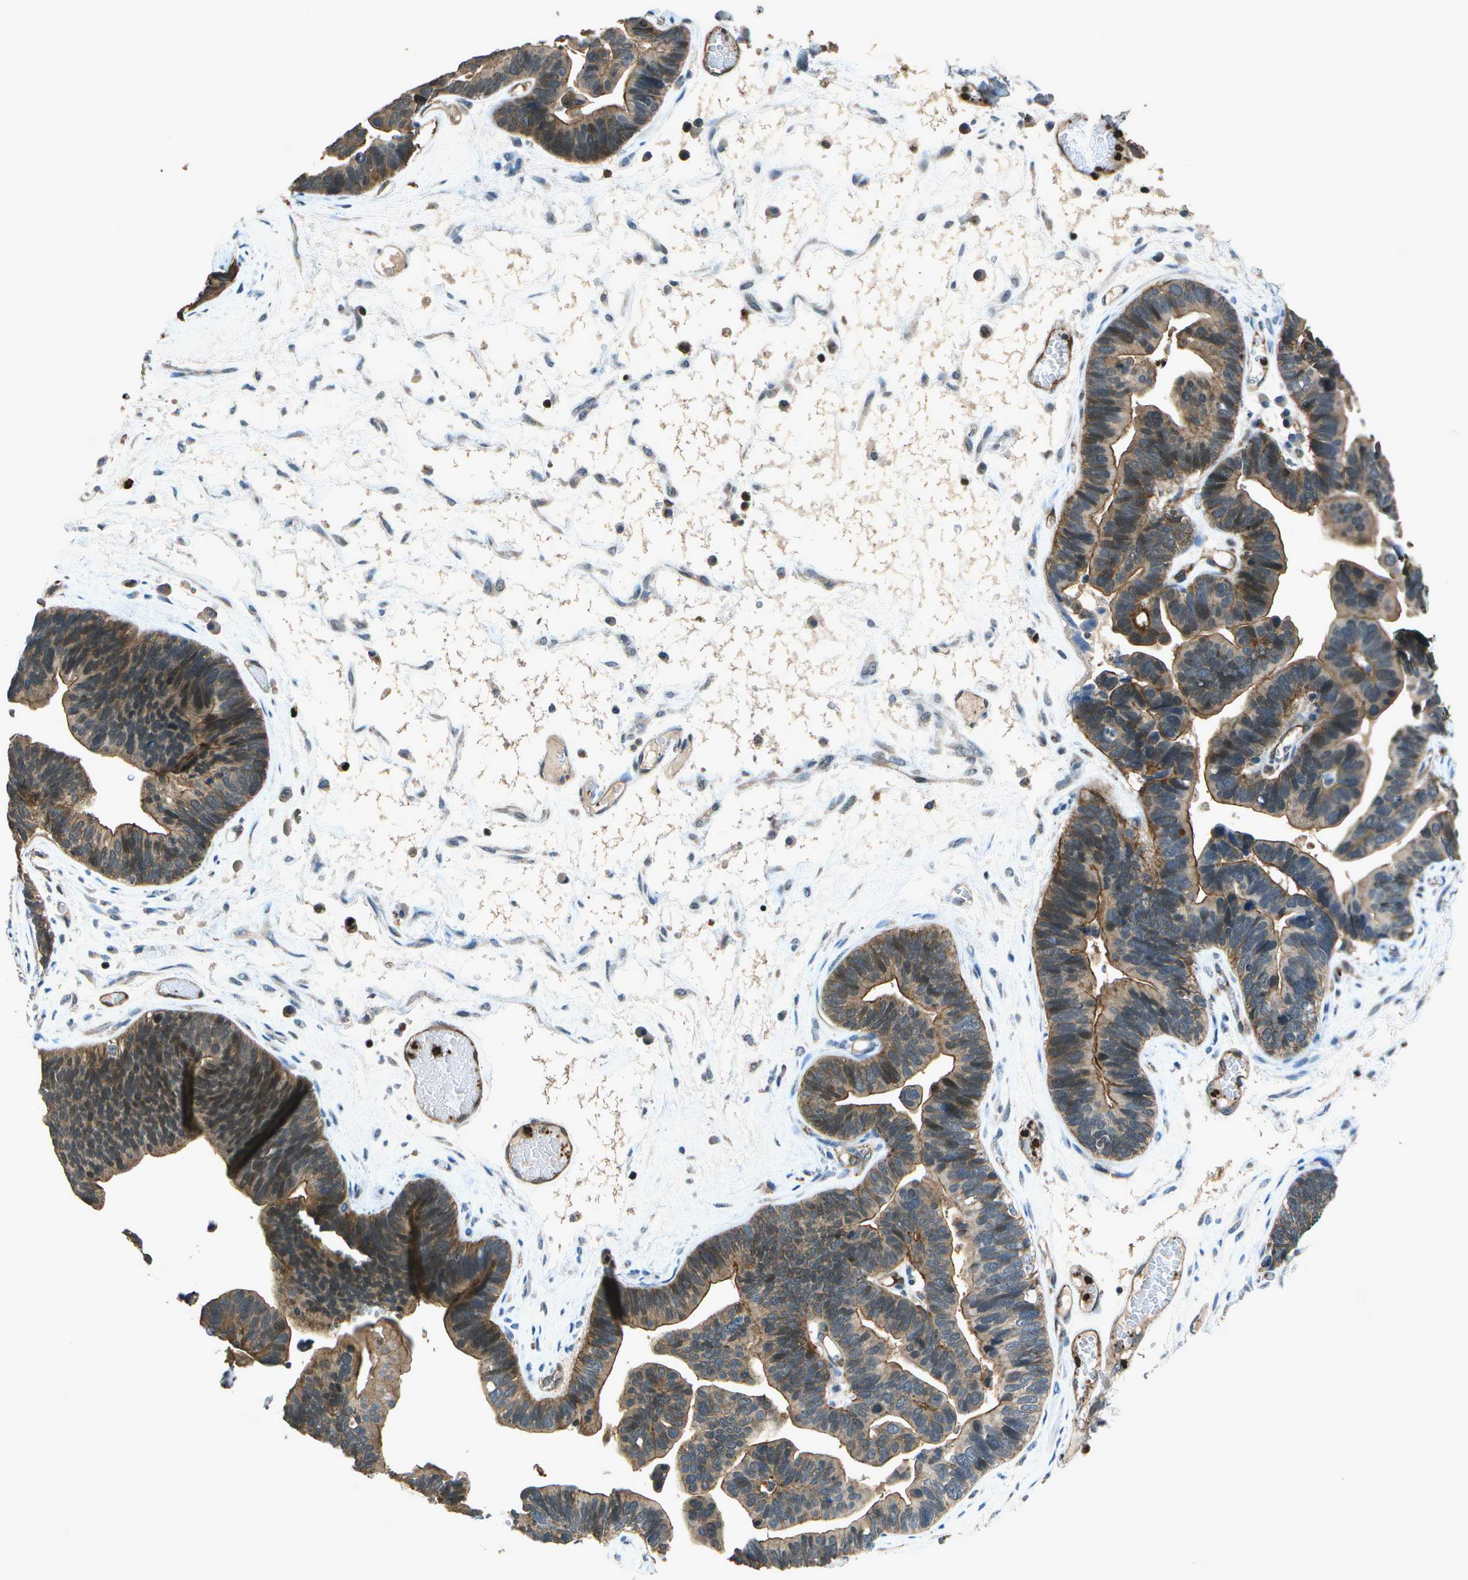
{"staining": {"intensity": "moderate", "quantity": "25%-75%", "location": "cytoplasmic/membranous,nuclear"}, "tissue": "ovarian cancer", "cell_type": "Tumor cells", "image_type": "cancer", "snomed": [{"axis": "morphology", "description": "Cystadenocarcinoma, serous, NOS"}, {"axis": "topography", "description": "Ovary"}], "caption": "The immunohistochemical stain labels moderate cytoplasmic/membranous and nuclear positivity in tumor cells of serous cystadenocarcinoma (ovarian) tissue.", "gene": "PDLIM1", "patient": {"sex": "female", "age": 56}}